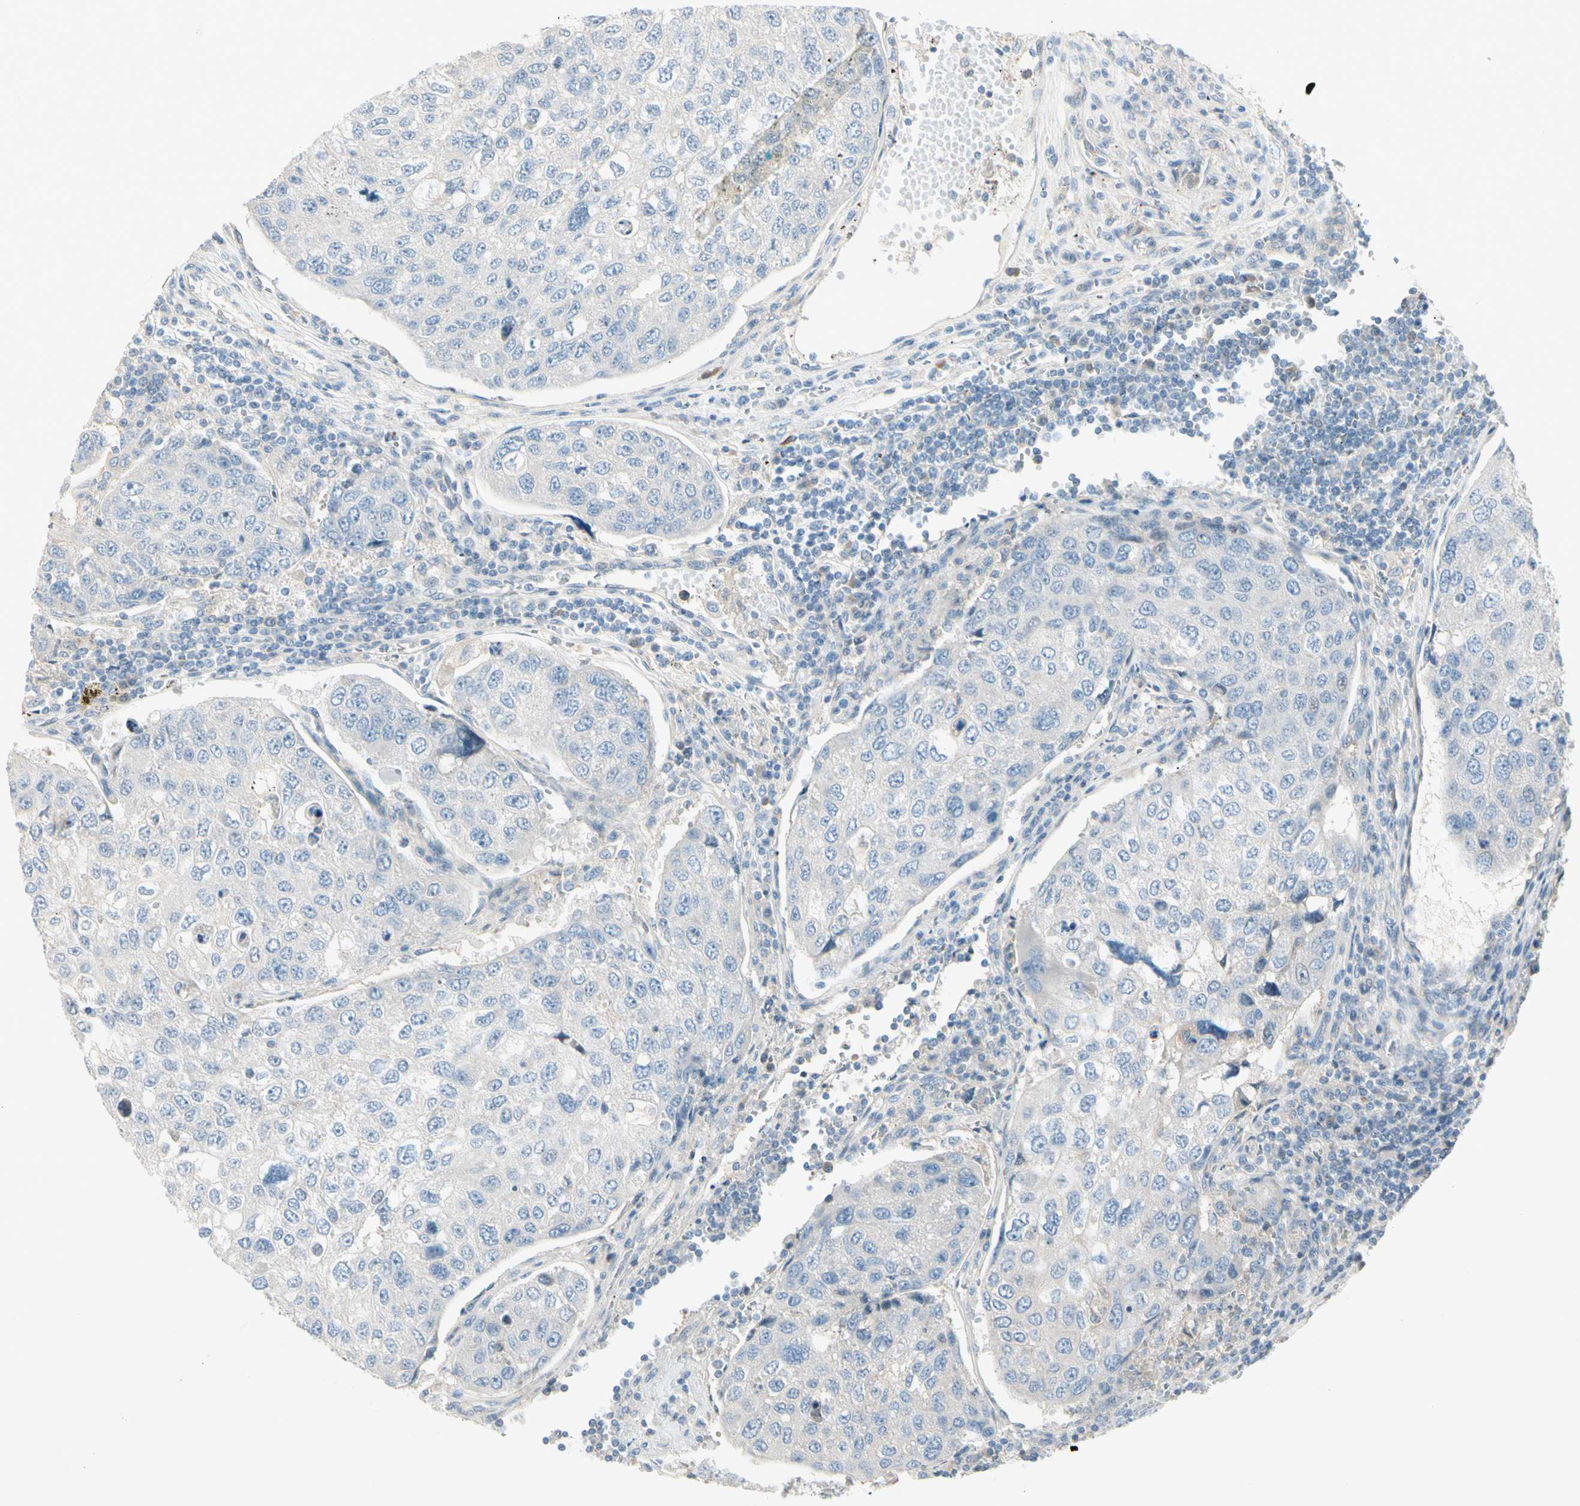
{"staining": {"intensity": "negative", "quantity": "none", "location": "none"}, "tissue": "urothelial cancer", "cell_type": "Tumor cells", "image_type": "cancer", "snomed": [{"axis": "morphology", "description": "Urothelial carcinoma, High grade"}, {"axis": "topography", "description": "Lymph node"}, {"axis": "topography", "description": "Urinary bladder"}], "caption": "Immunohistochemistry histopathology image of neoplastic tissue: urothelial carcinoma (high-grade) stained with DAB demonstrates no significant protein staining in tumor cells. Brightfield microscopy of immunohistochemistry stained with DAB (3,3'-diaminobenzidine) (brown) and hematoxylin (blue), captured at high magnification.", "gene": "CYP2E1", "patient": {"sex": "male", "age": 51}}